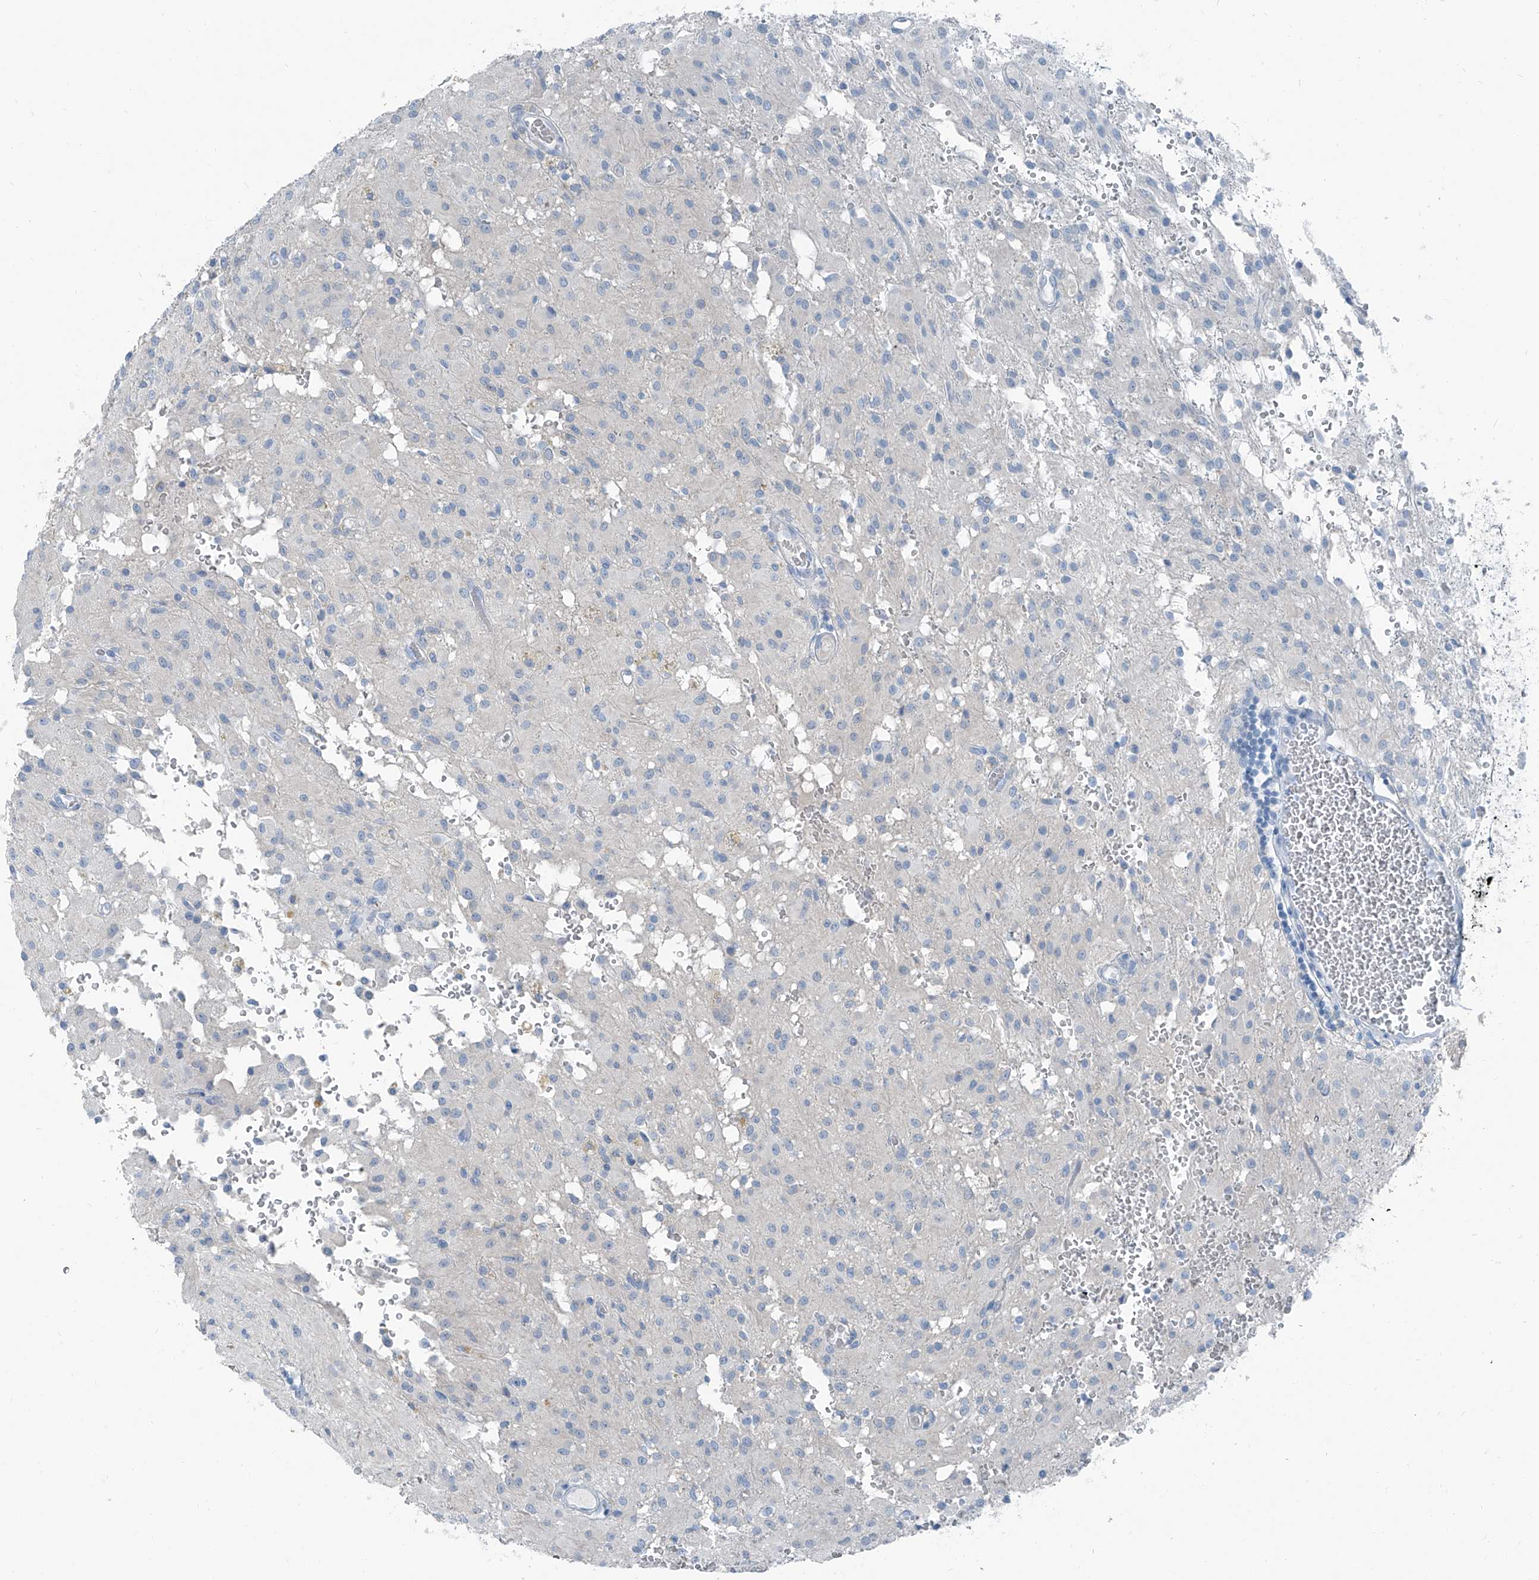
{"staining": {"intensity": "negative", "quantity": "none", "location": "none"}, "tissue": "glioma", "cell_type": "Tumor cells", "image_type": "cancer", "snomed": [{"axis": "morphology", "description": "Glioma, malignant, High grade"}, {"axis": "topography", "description": "Brain"}], "caption": "There is no significant staining in tumor cells of malignant glioma (high-grade).", "gene": "RGN", "patient": {"sex": "female", "age": 59}}